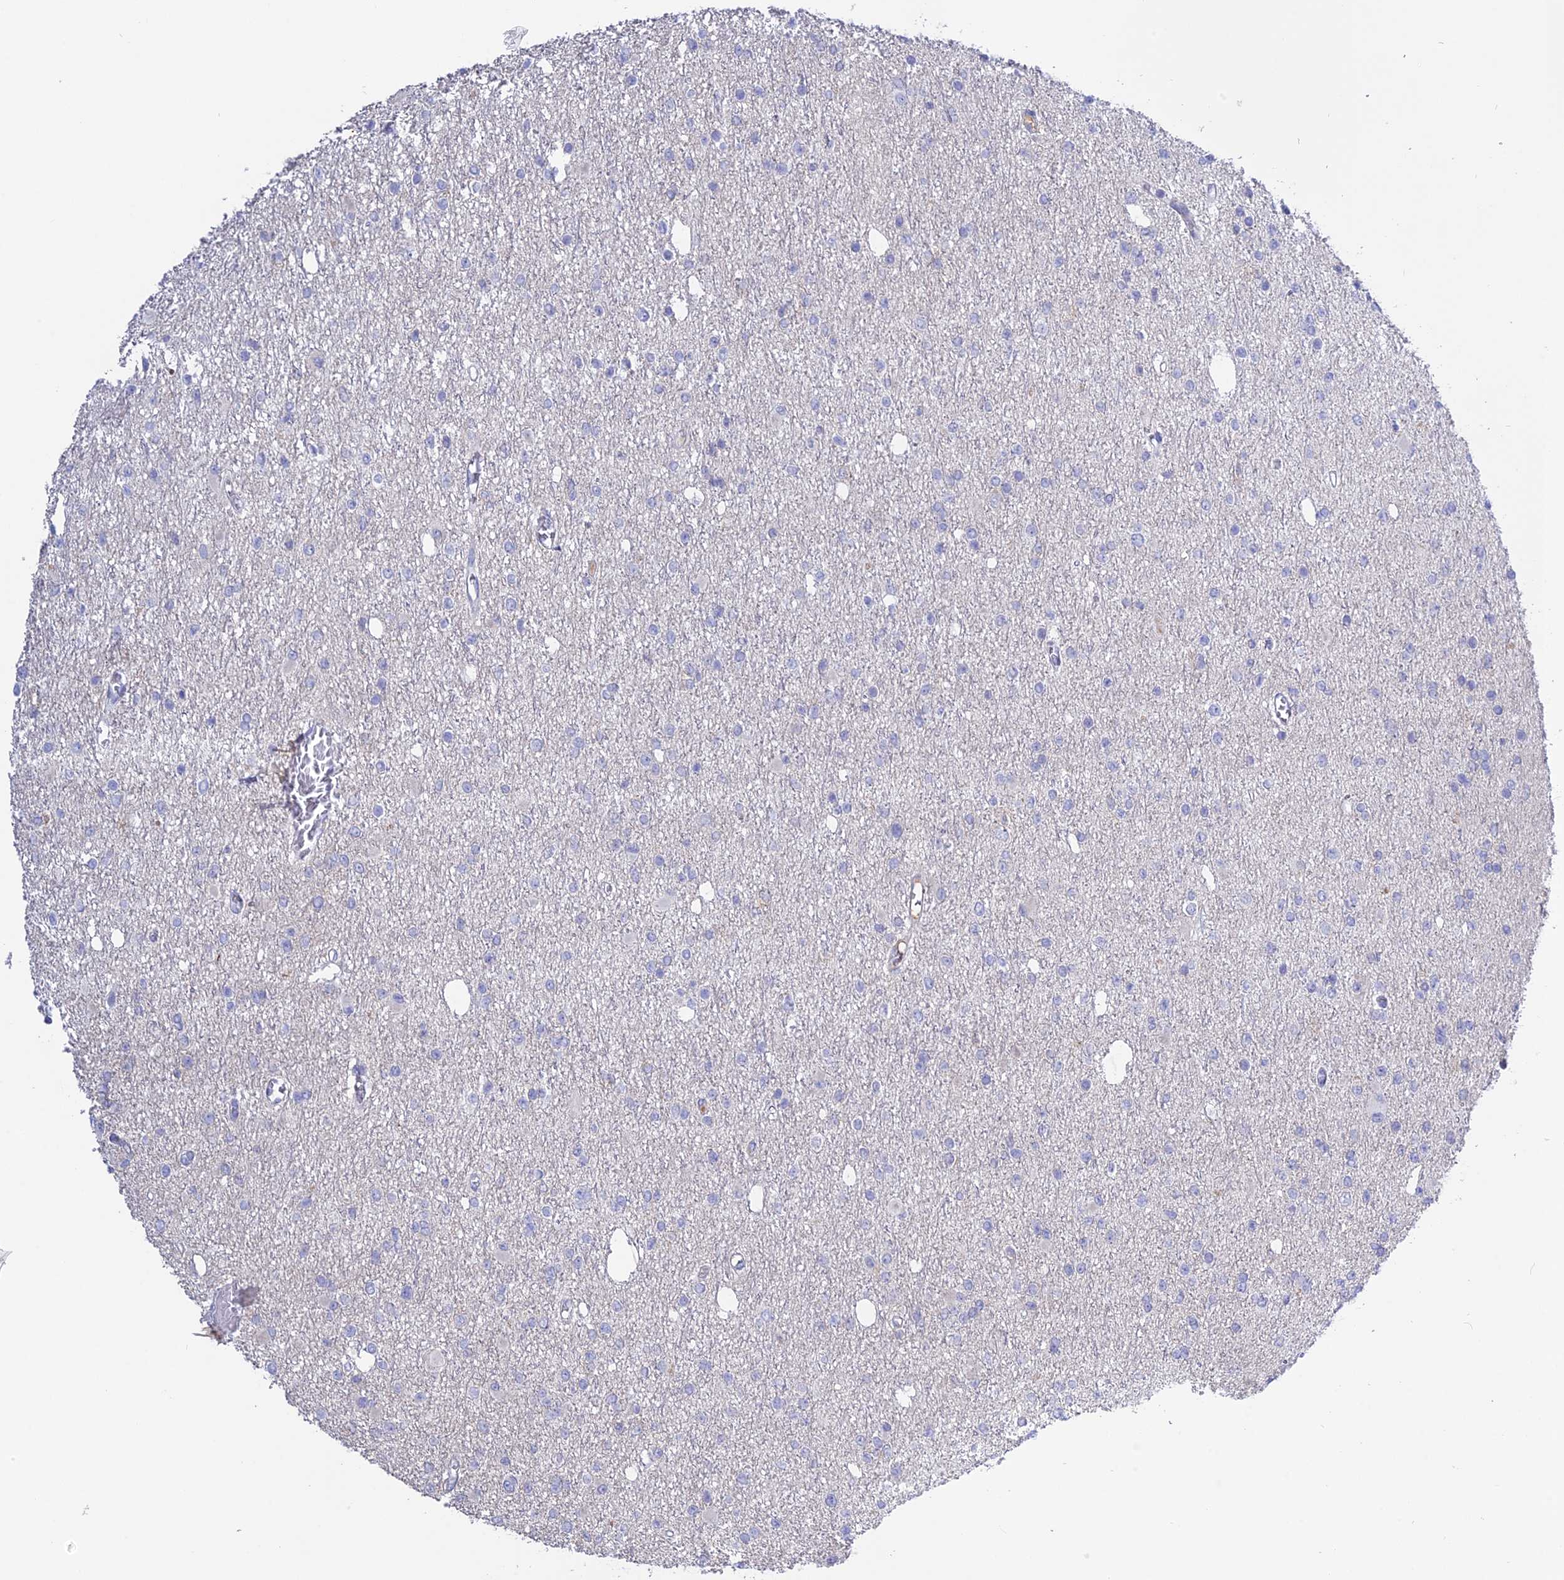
{"staining": {"intensity": "negative", "quantity": "none", "location": "none"}, "tissue": "glioma", "cell_type": "Tumor cells", "image_type": "cancer", "snomed": [{"axis": "morphology", "description": "Glioma, malignant, Low grade"}, {"axis": "topography", "description": "Brain"}], "caption": "Micrograph shows no protein positivity in tumor cells of glioma tissue.", "gene": "ADGRA1", "patient": {"sex": "female", "age": 22}}